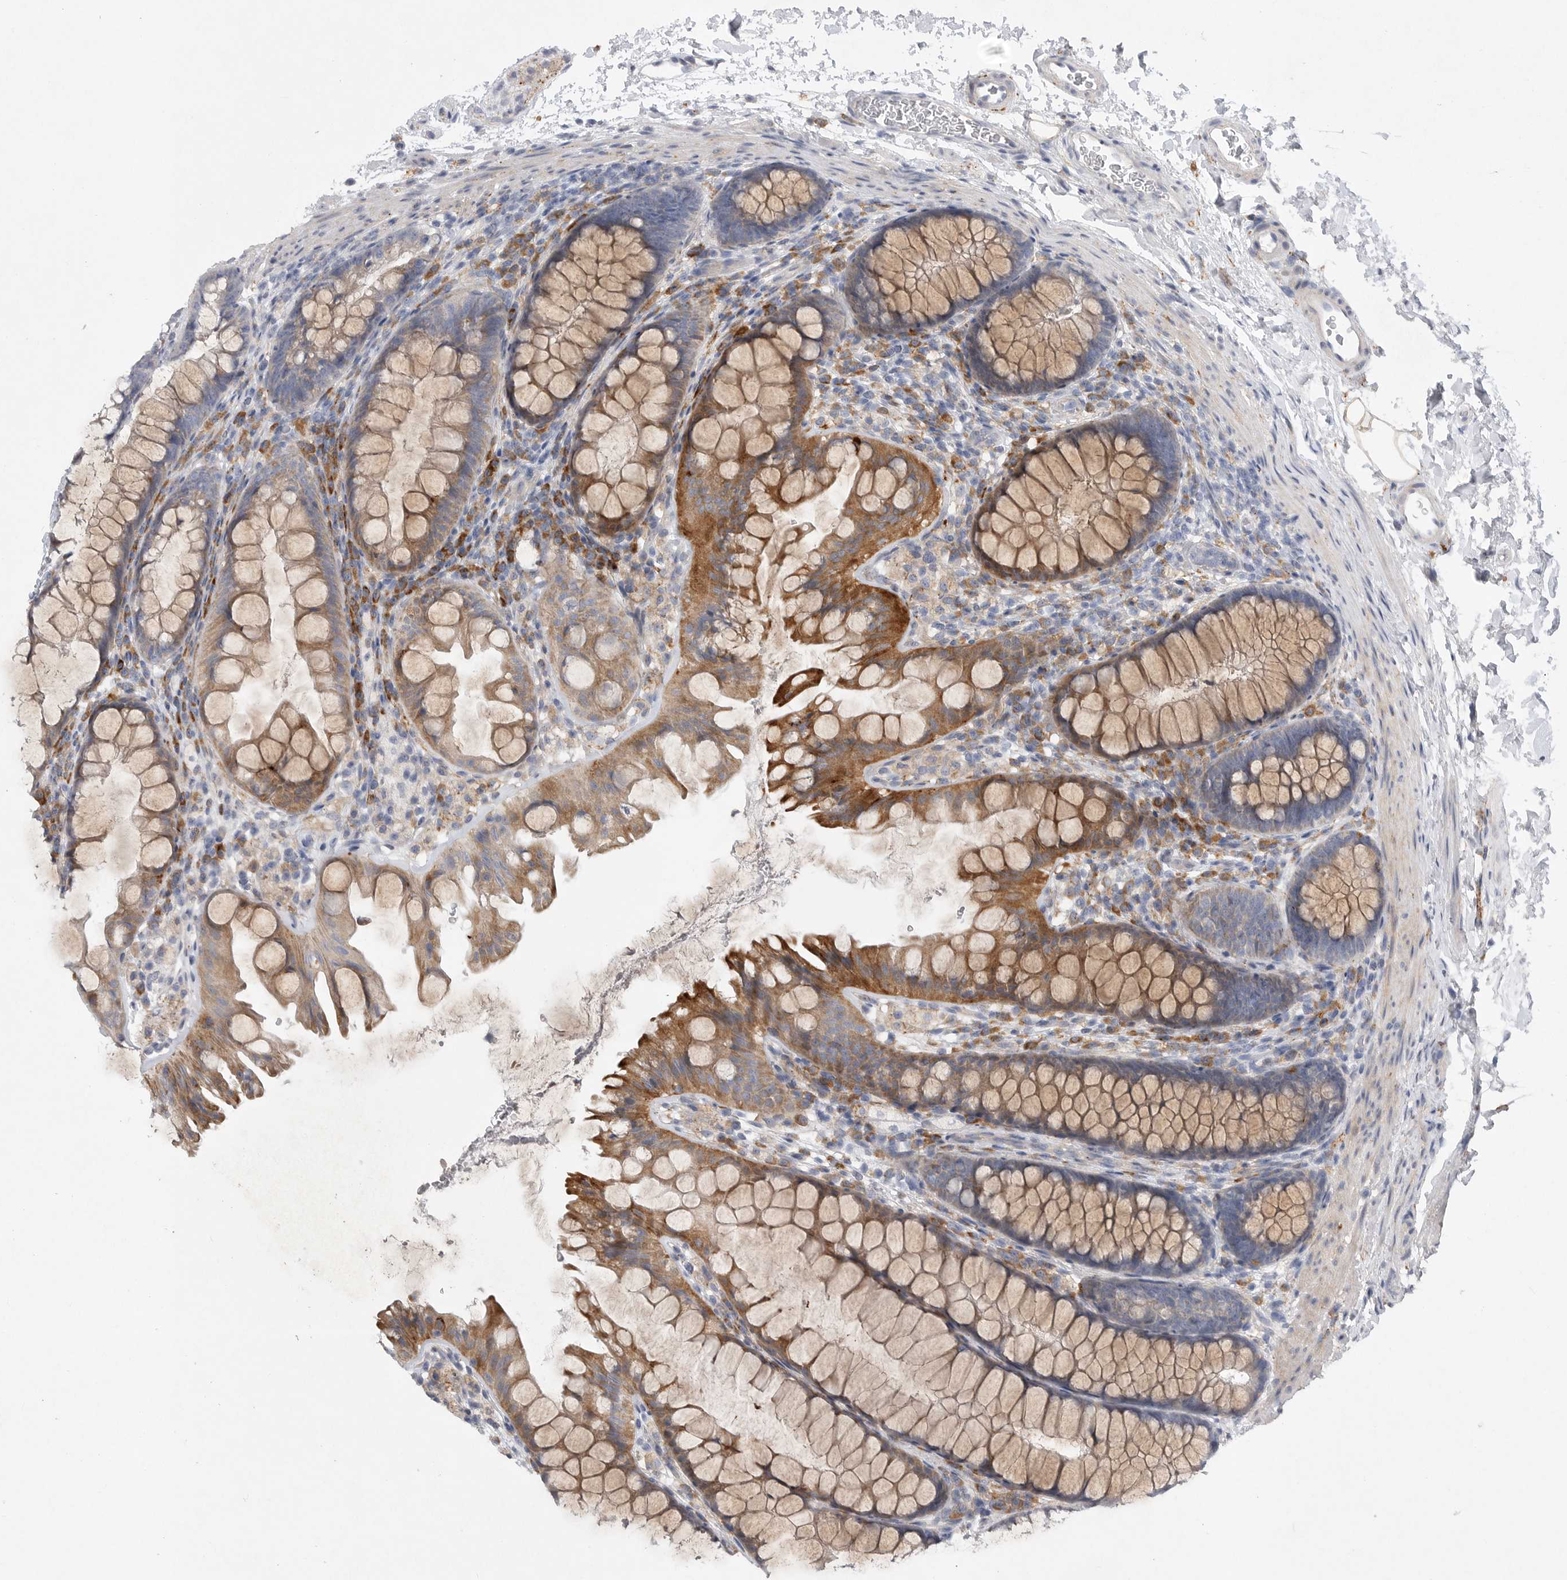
{"staining": {"intensity": "negative", "quantity": "none", "location": "none"}, "tissue": "colon", "cell_type": "Endothelial cells", "image_type": "normal", "snomed": [{"axis": "morphology", "description": "Normal tissue, NOS"}, {"axis": "topography", "description": "Colon"}], "caption": "Endothelial cells are negative for brown protein staining in normal colon. The staining is performed using DAB (3,3'-diaminobenzidine) brown chromogen with nuclei counter-stained in using hematoxylin.", "gene": "EDEM3", "patient": {"sex": "female", "age": 62}}